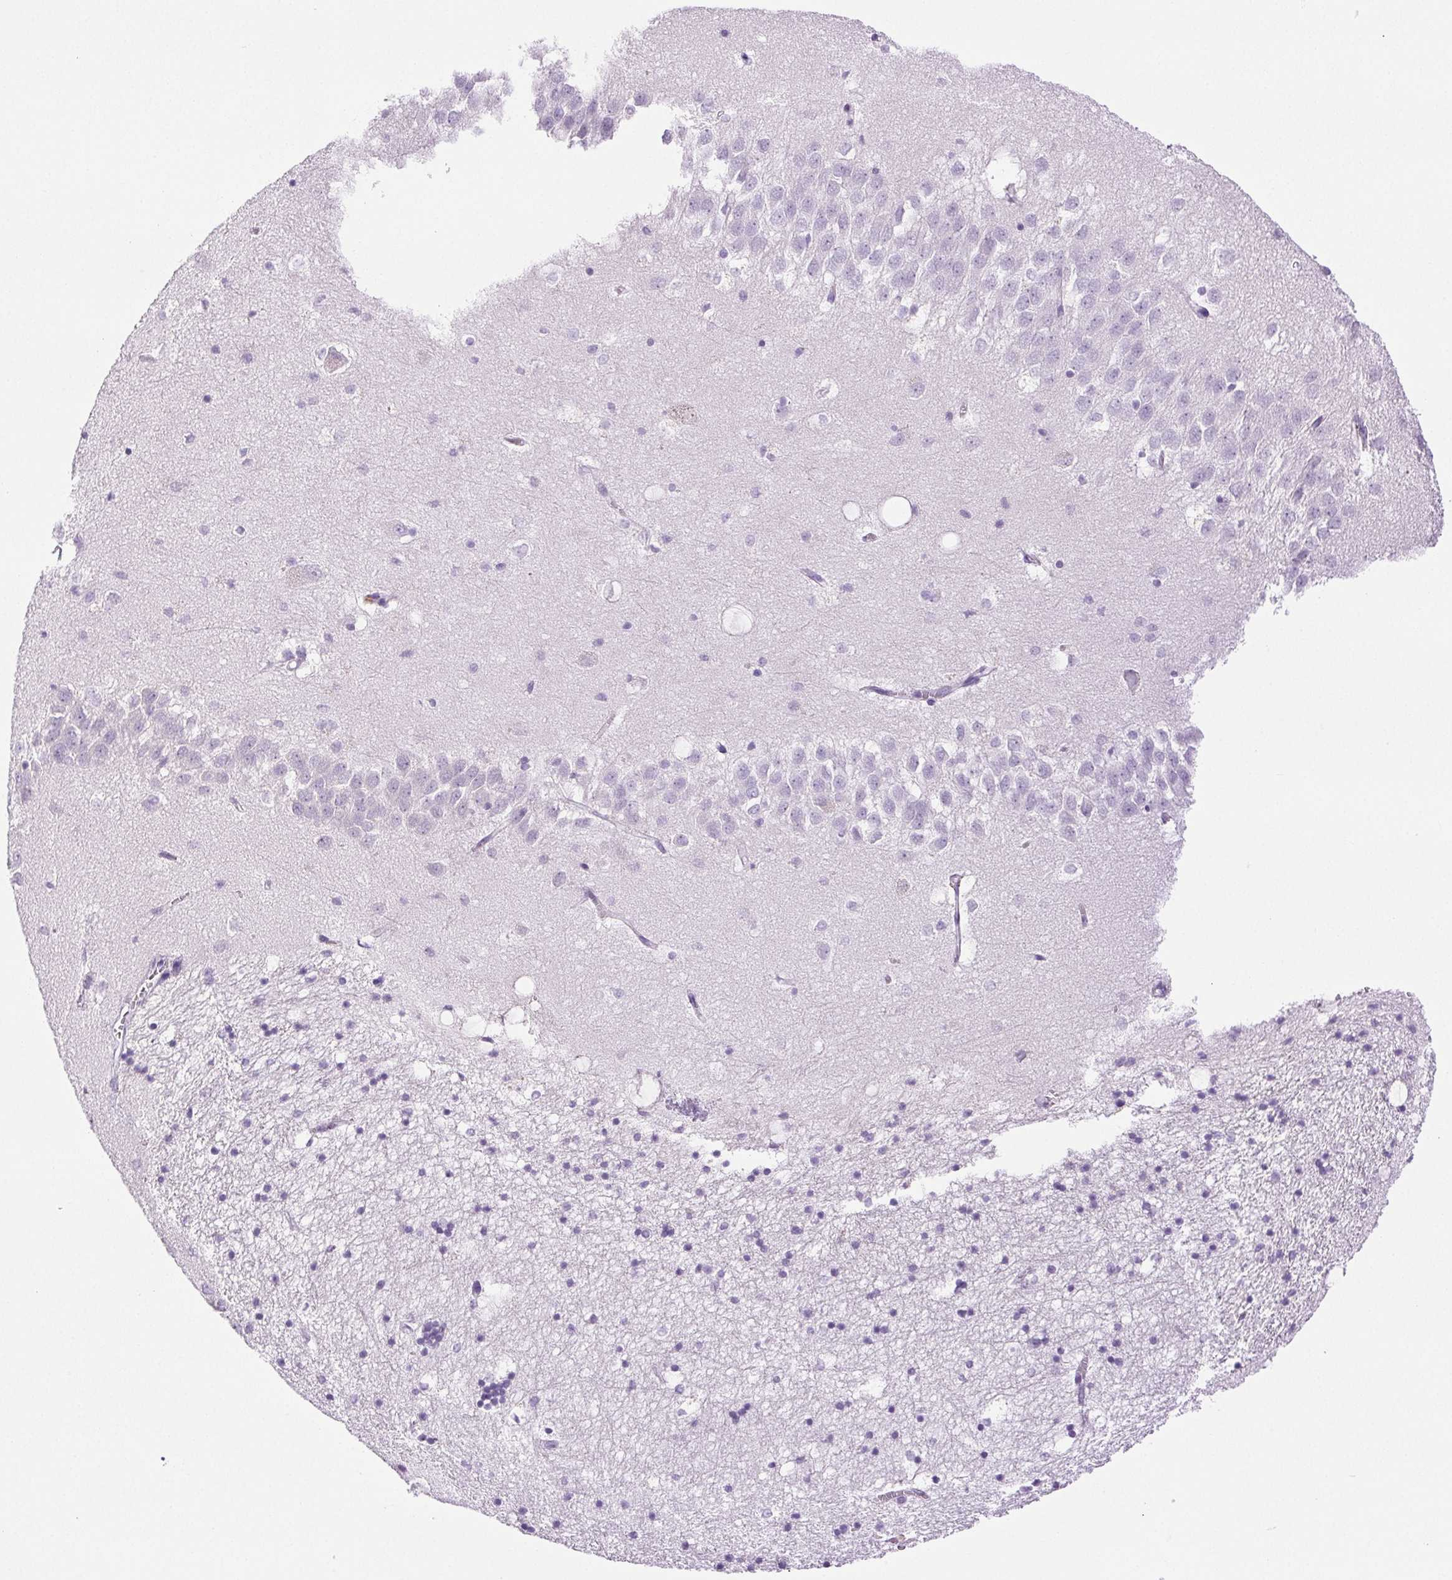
{"staining": {"intensity": "negative", "quantity": "none", "location": "none"}, "tissue": "hippocampus", "cell_type": "Glial cells", "image_type": "normal", "snomed": [{"axis": "morphology", "description": "Normal tissue, NOS"}, {"axis": "topography", "description": "Hippocampus"}], "caption": "DAB (3,3'-diaminobenzidine) immunohistochemical staining of benign human hippocampus displays no significant positivity in glial cells. (DAB immunohistochemistry (IHC) with hematoxylin counter stain).", "gene": "PAPPA2", "patient": {"sex": "male", "age": 58}}